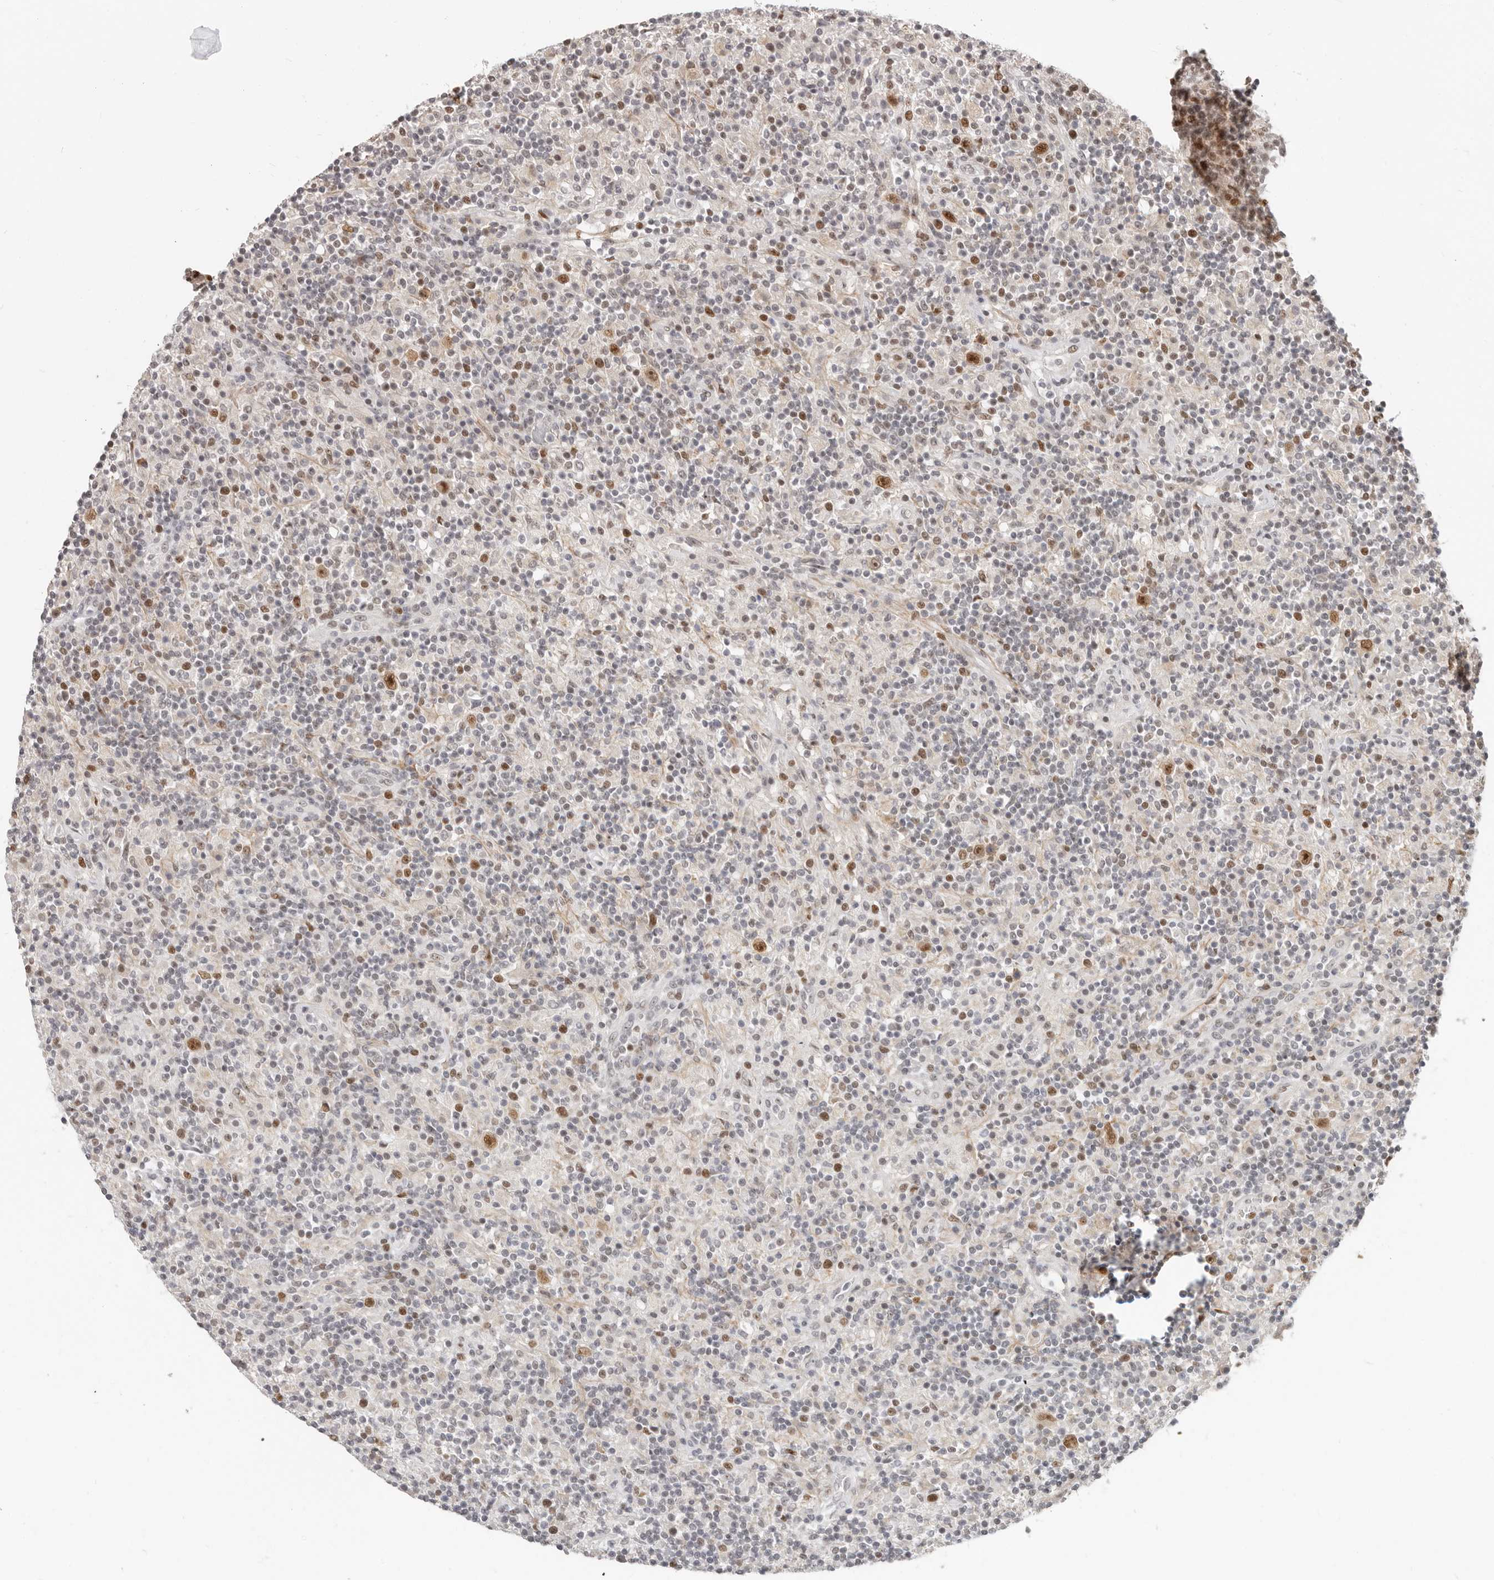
{"staining": {"intensity": "strong", "quantity": ">75%", "location": "nuclear"}, "tissue": "lymphoma", "cell_type": "Tumor cells", "image_type": "cancer", "snomed": [{"axis": "morphology", "description": "Hodgkin's disease, NOS"}, {"axis": "topography", "description": "Lymph node"}], "caption": "A high-resolution photomicrograph shows immunohistochemistry (IHC) staining of Hodgkin's disease, which reveals strong nuclear expression in about >75% of tumor cells.", "gene": "RFC2", "patient": {"sex": "male", "age": 70}}